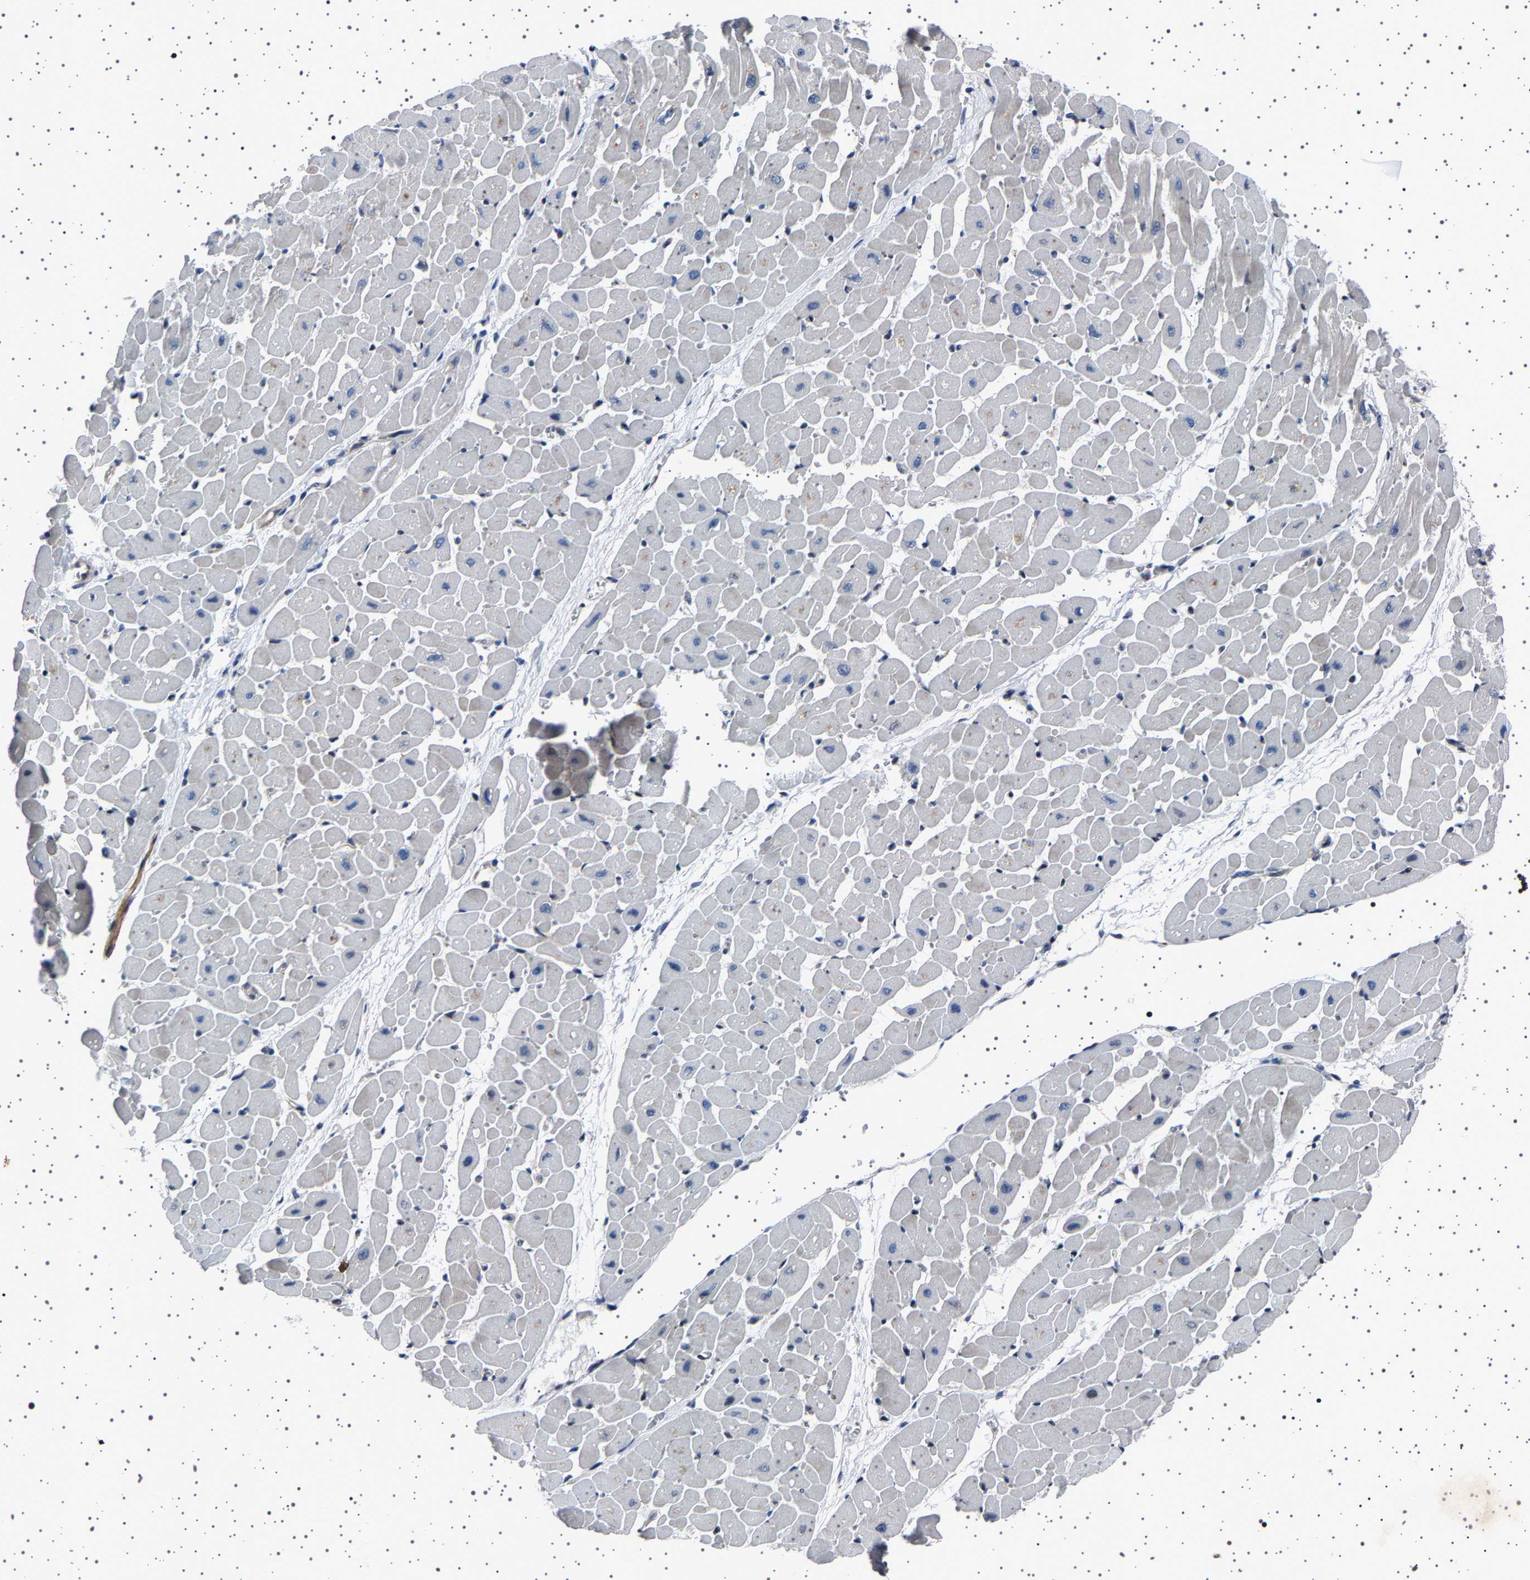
{"staining": {"intensity": "moderate", "quantity": "<25%", "location": "cytoplasmic/membranous"}, "tissue": "heart muscle", "cell_type": "Cardiomyocytes", "image_type": "normal", "snomed": [{"axis": "morphology", "description": "Normal tissue, NOS"}, {"axis": "topography", "description": "Heart"}], "caption": "Moderate cytoplasmic/membranous staining is appreciated in about <25% of cardiomyocytes in unremarkable heart muscle.", "gene": "PAK5", "patient": {"sex": "male", "age": 45}}